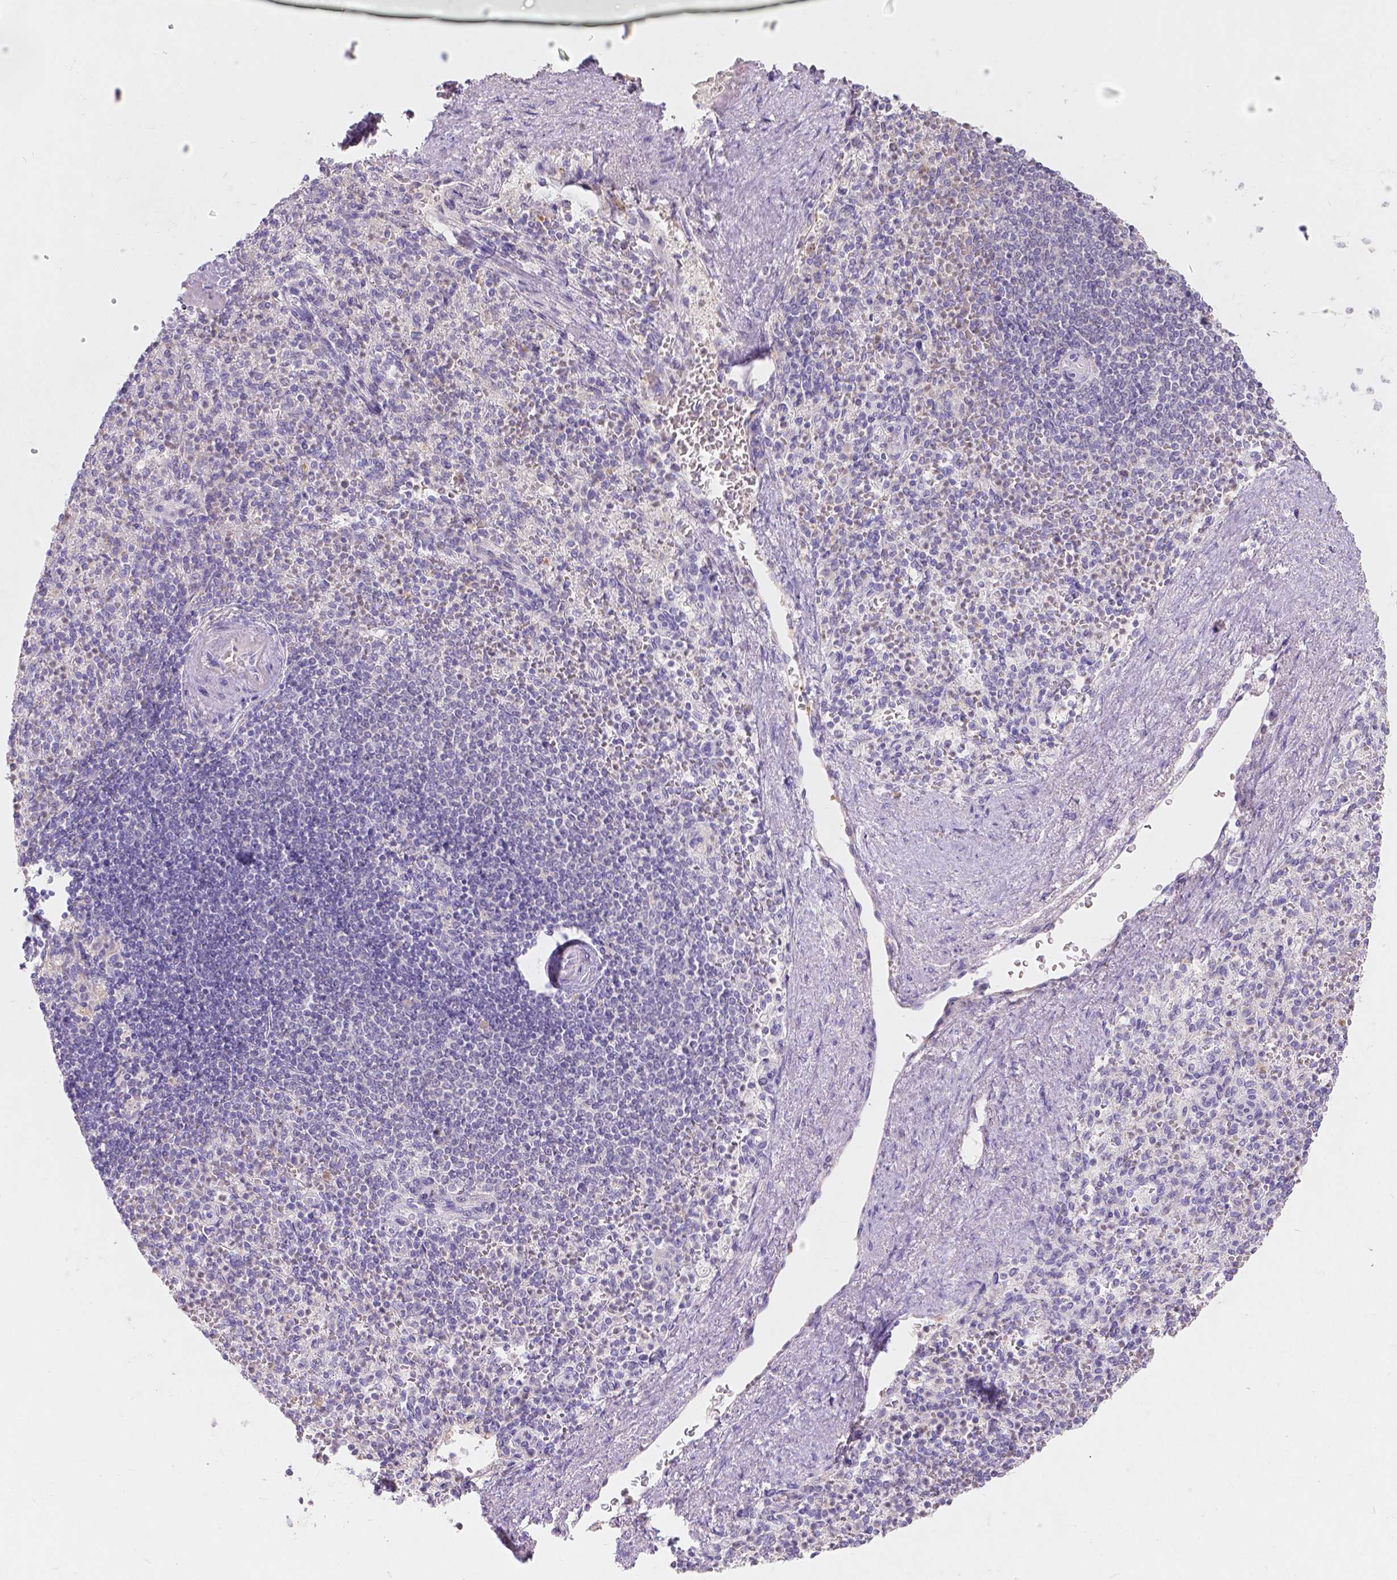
{"staining": {"intensity": "negative", "quantity": "none", "location": "none"}, "tissue": "spleen", "cell_type": "Cells in red pulp", "image_type": "normal", "snomed": [{"axis": "morphology", "description": "Normal tissue, NOS"}, {"axis": "topography", "description": "Spleen"}], "caption": "Immunohistochemical staining of benign human spleen reveals no significant positivity in cells in red pulp. The staining is performed using DAB (3,3'-diaminobenzidine) brown chromogen with nuclei counter-stained in using hematoxylin.", "gene": "DCAF4L1", "patient": {"sex": "female", "age": 74}}